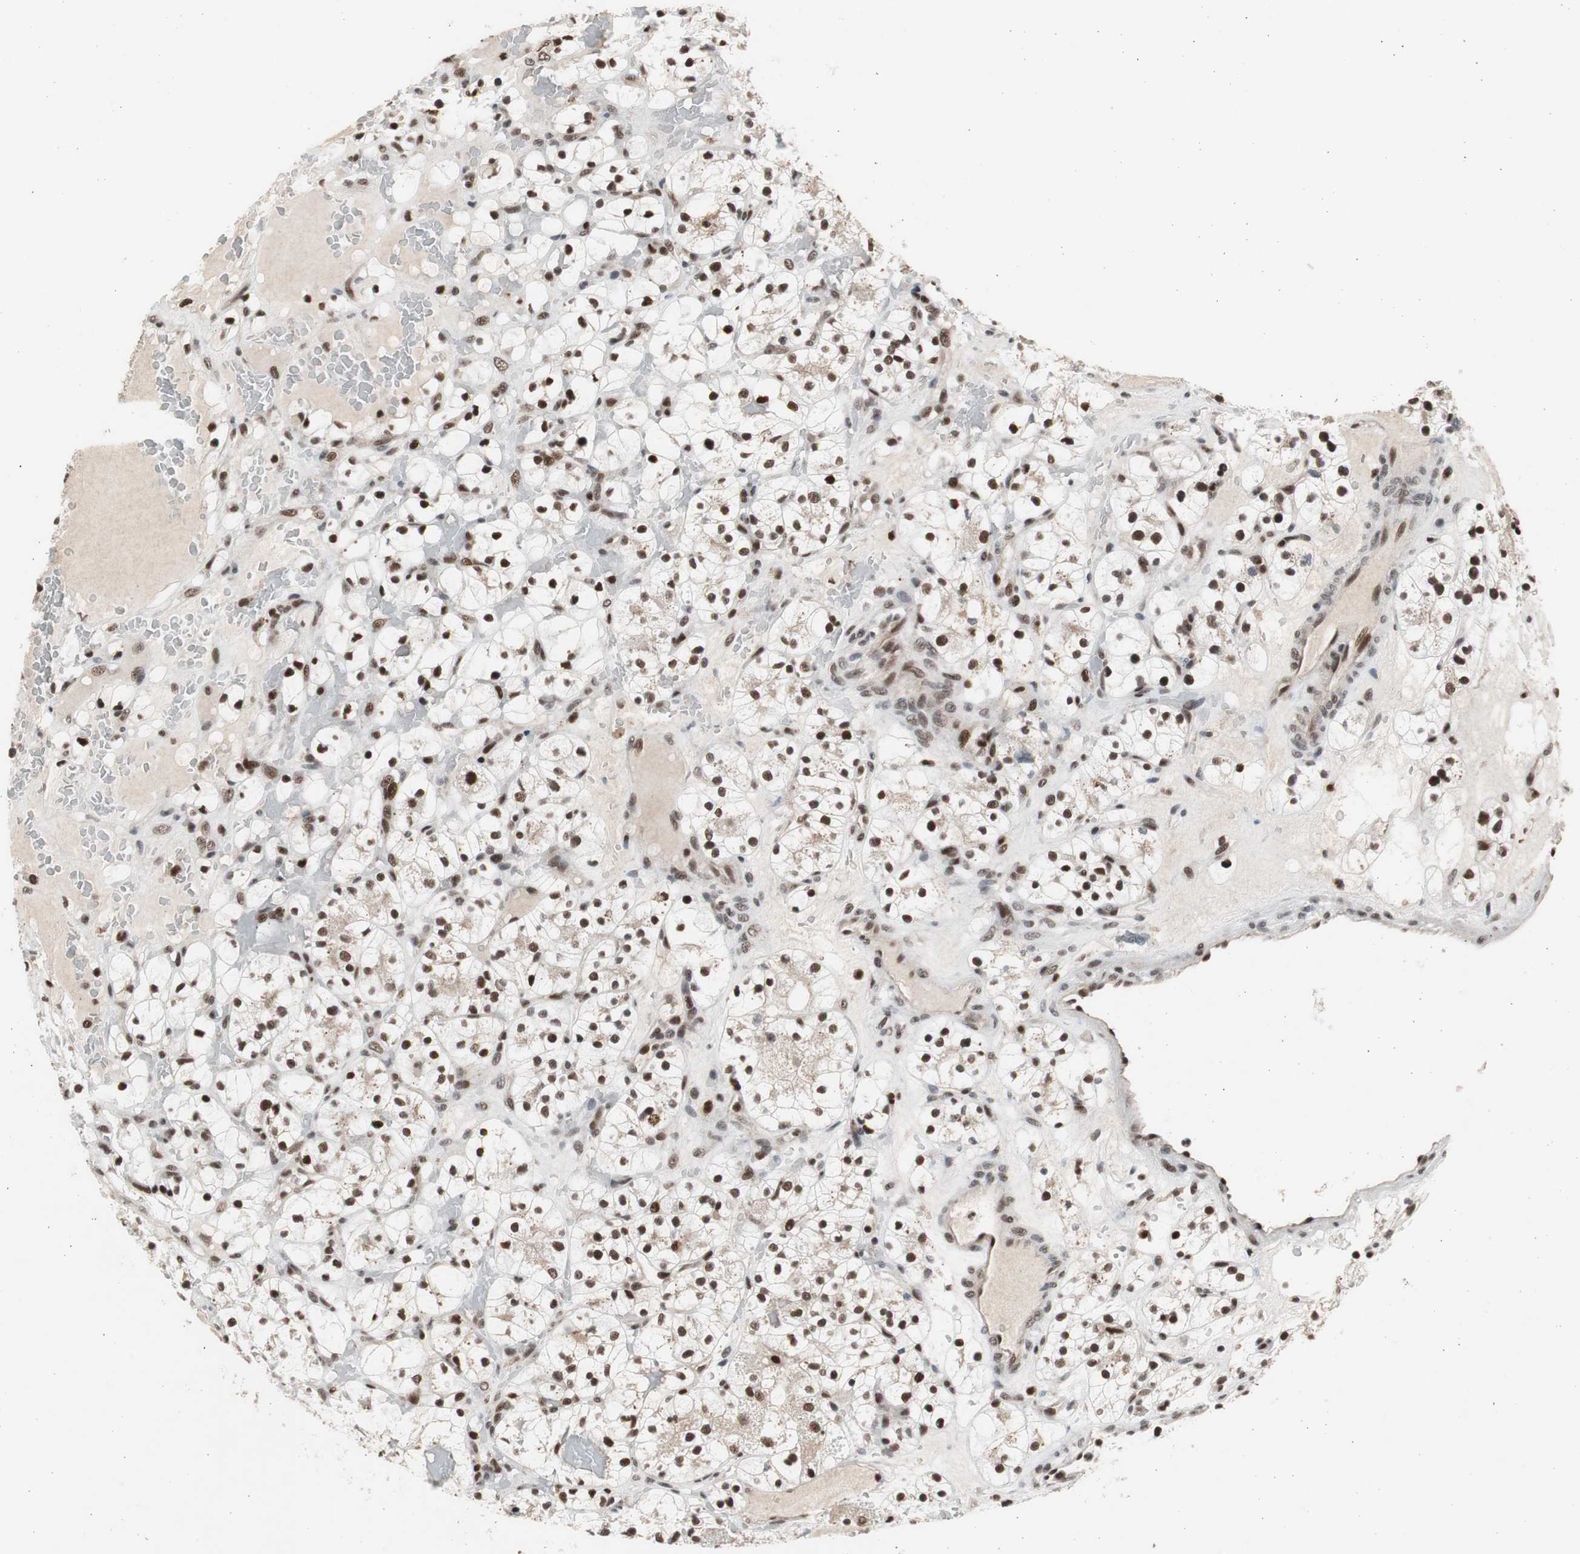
{"staining": {"intensity": "strong", "quantity": ">75%", "location": "nuclear"}, "tissue": "renal cancer", "cell_type": "Tumor cells", "image_type": "cancer", "snomed": [{"axis": "morphology", "description": "Adenocarcinoma, NOS"}, {"axis": "topography", "description": "Kidney"}], "caption": "DAB (3,3'-diaminobenzidine) immunohistochemical staining of renal adenocarcinoma displays strong nuclear protein staining in about >75% of tumor cells.", "gene": "RPA1", "patient": {"sex": "female", "age": 60}}